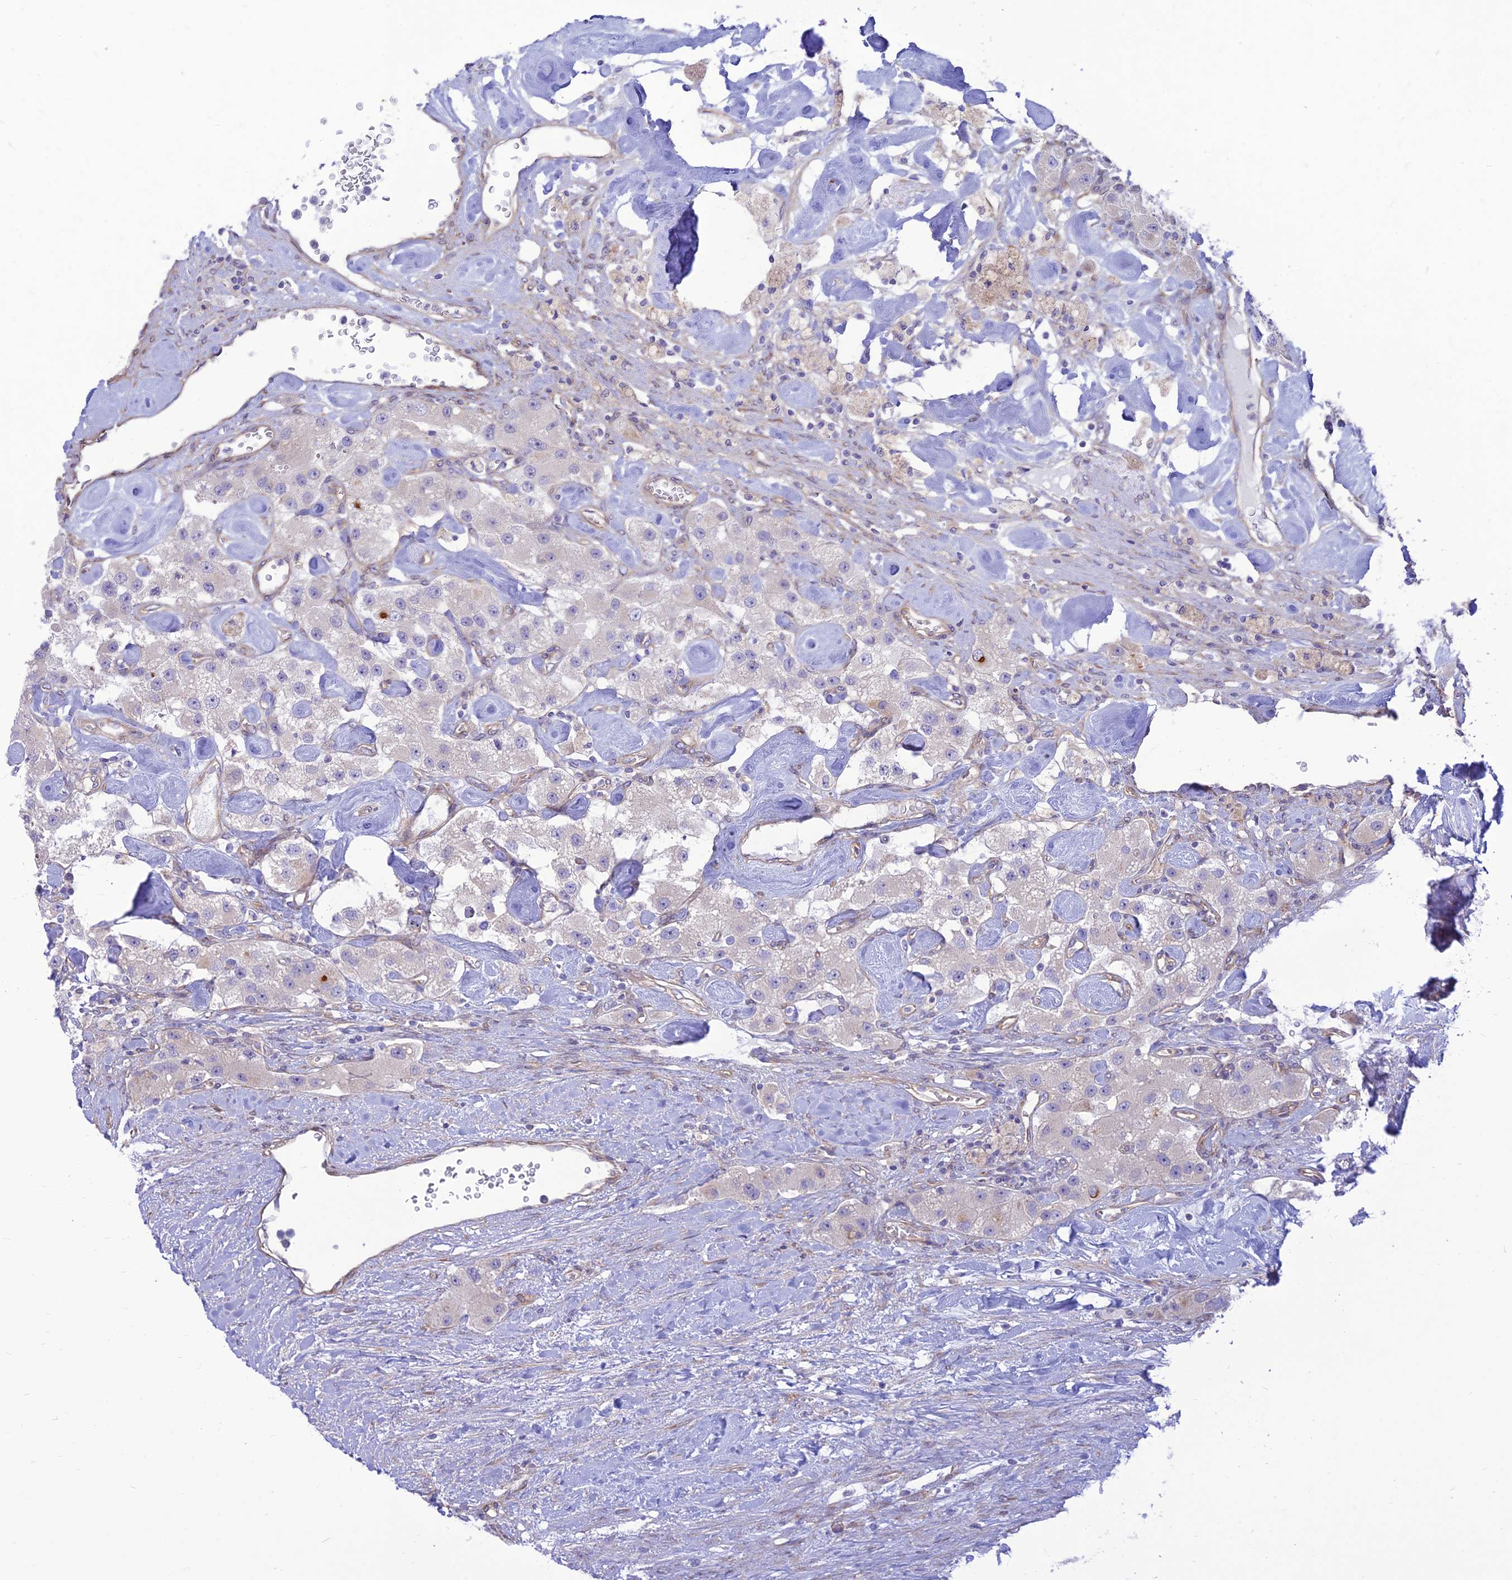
{"staining": {"intensity": "negative", "quantity": "none", "location": "none"}, "tissue": "carcinoid", "cell_type": "Tumor cells", "image_type": "cancer", "snomed": [{"axis": "morphology", "description": "Carcinoid, malignant, NOS"}, {"axis": "topography", "description": "Pancreas"}], "caption": "Carcinoid (malignant) was stained to show a protein in brown. There is no significant expression in tumor cells.", "gene": "KCNAB1", "patient": {"sex": "male", "age": 41}}